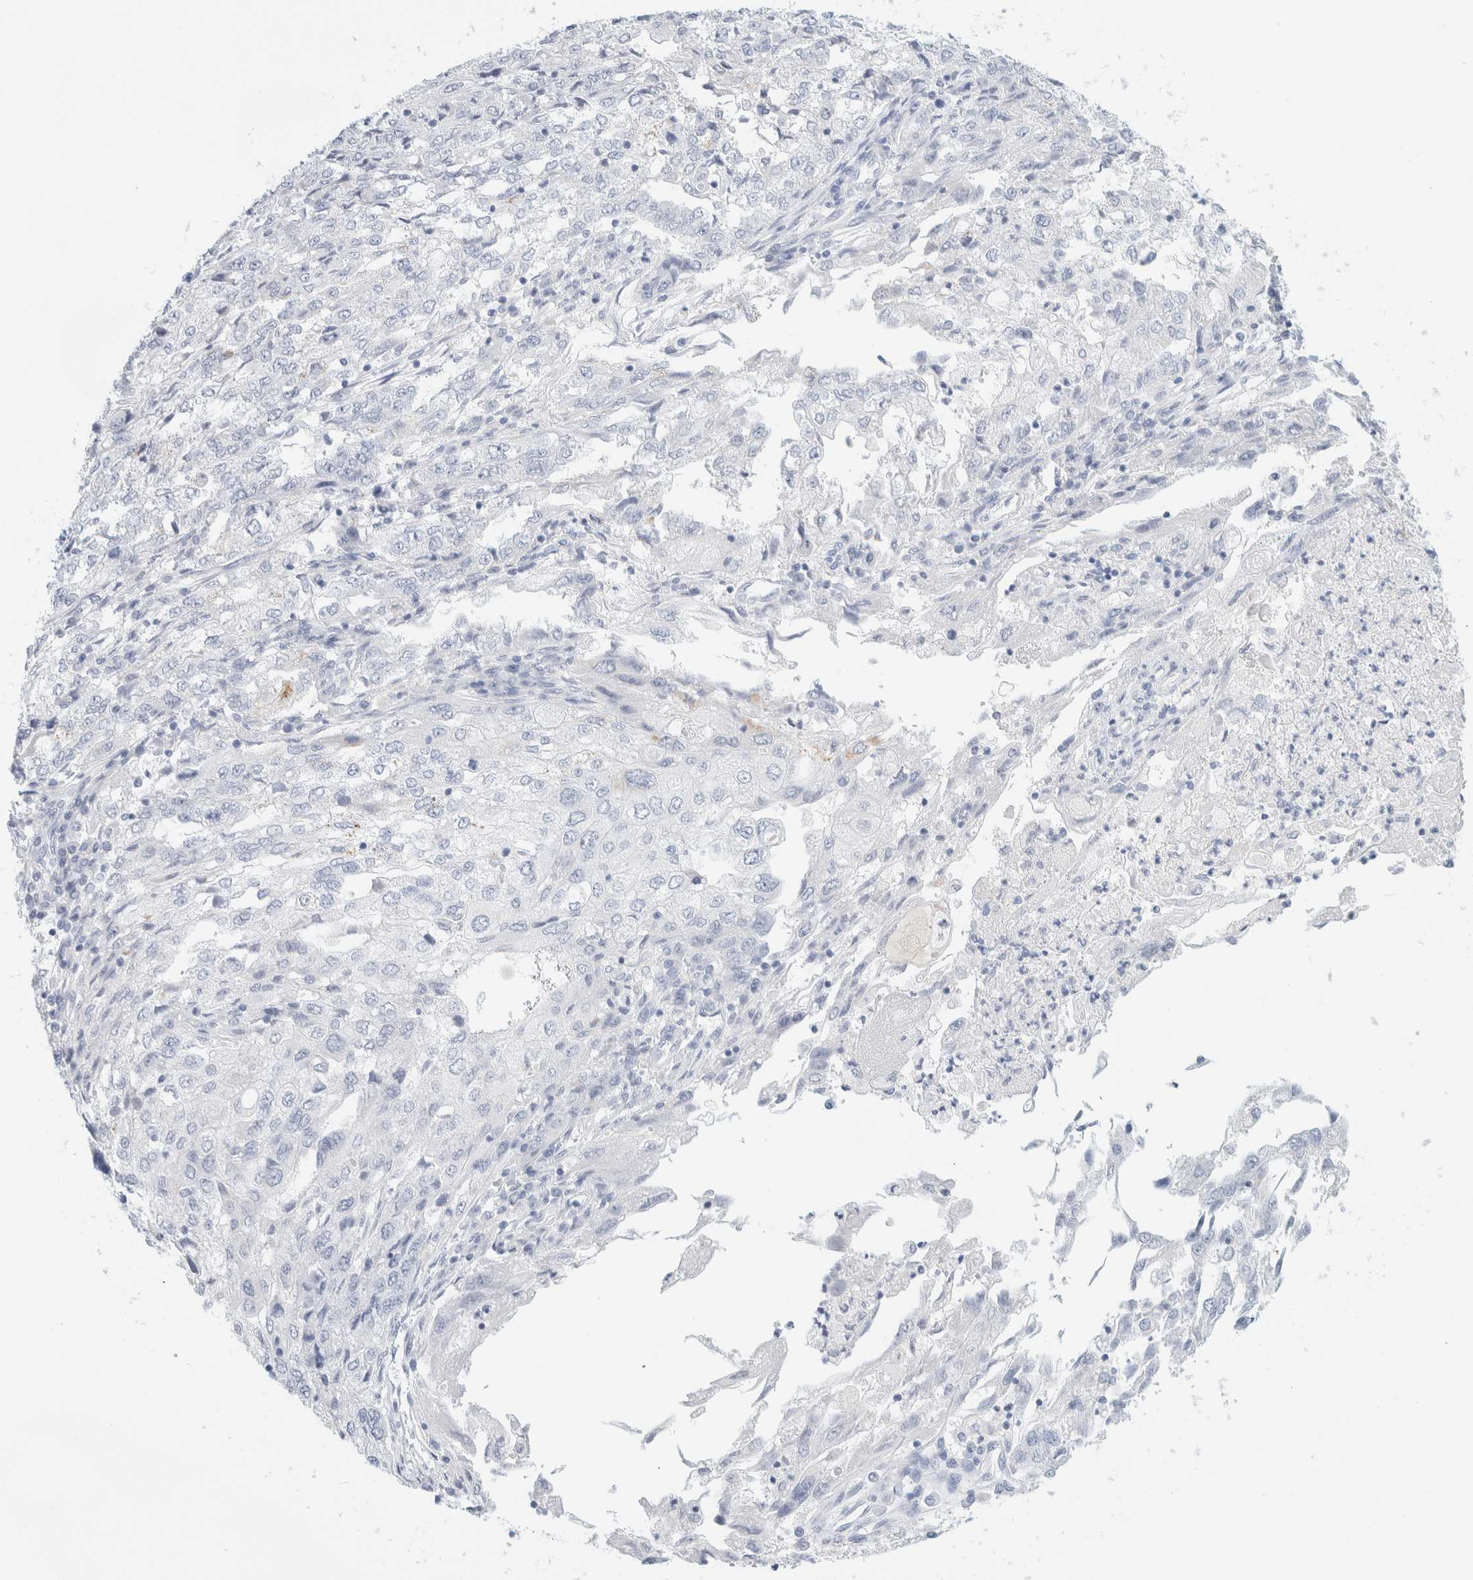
{"staining": {"intensity": "negative", "quantity": "none", "location": "none"}, "tissue": "endometrial cancer", "cell_type": "Tumor cells", "image_type": "cancer", "snomed": [{"axis": "morphology", "description": "Adenocarcinoma, NOS"}, {"axis": "topography", "description": "Endometrium"}], "caption": "This is an immunohistochemistry (IHC) histopathology image of endometrial cancer. There is no positivity in tumor cells.", "gene": "HEXD", "patient": {"sex": "female", "age": 49}}